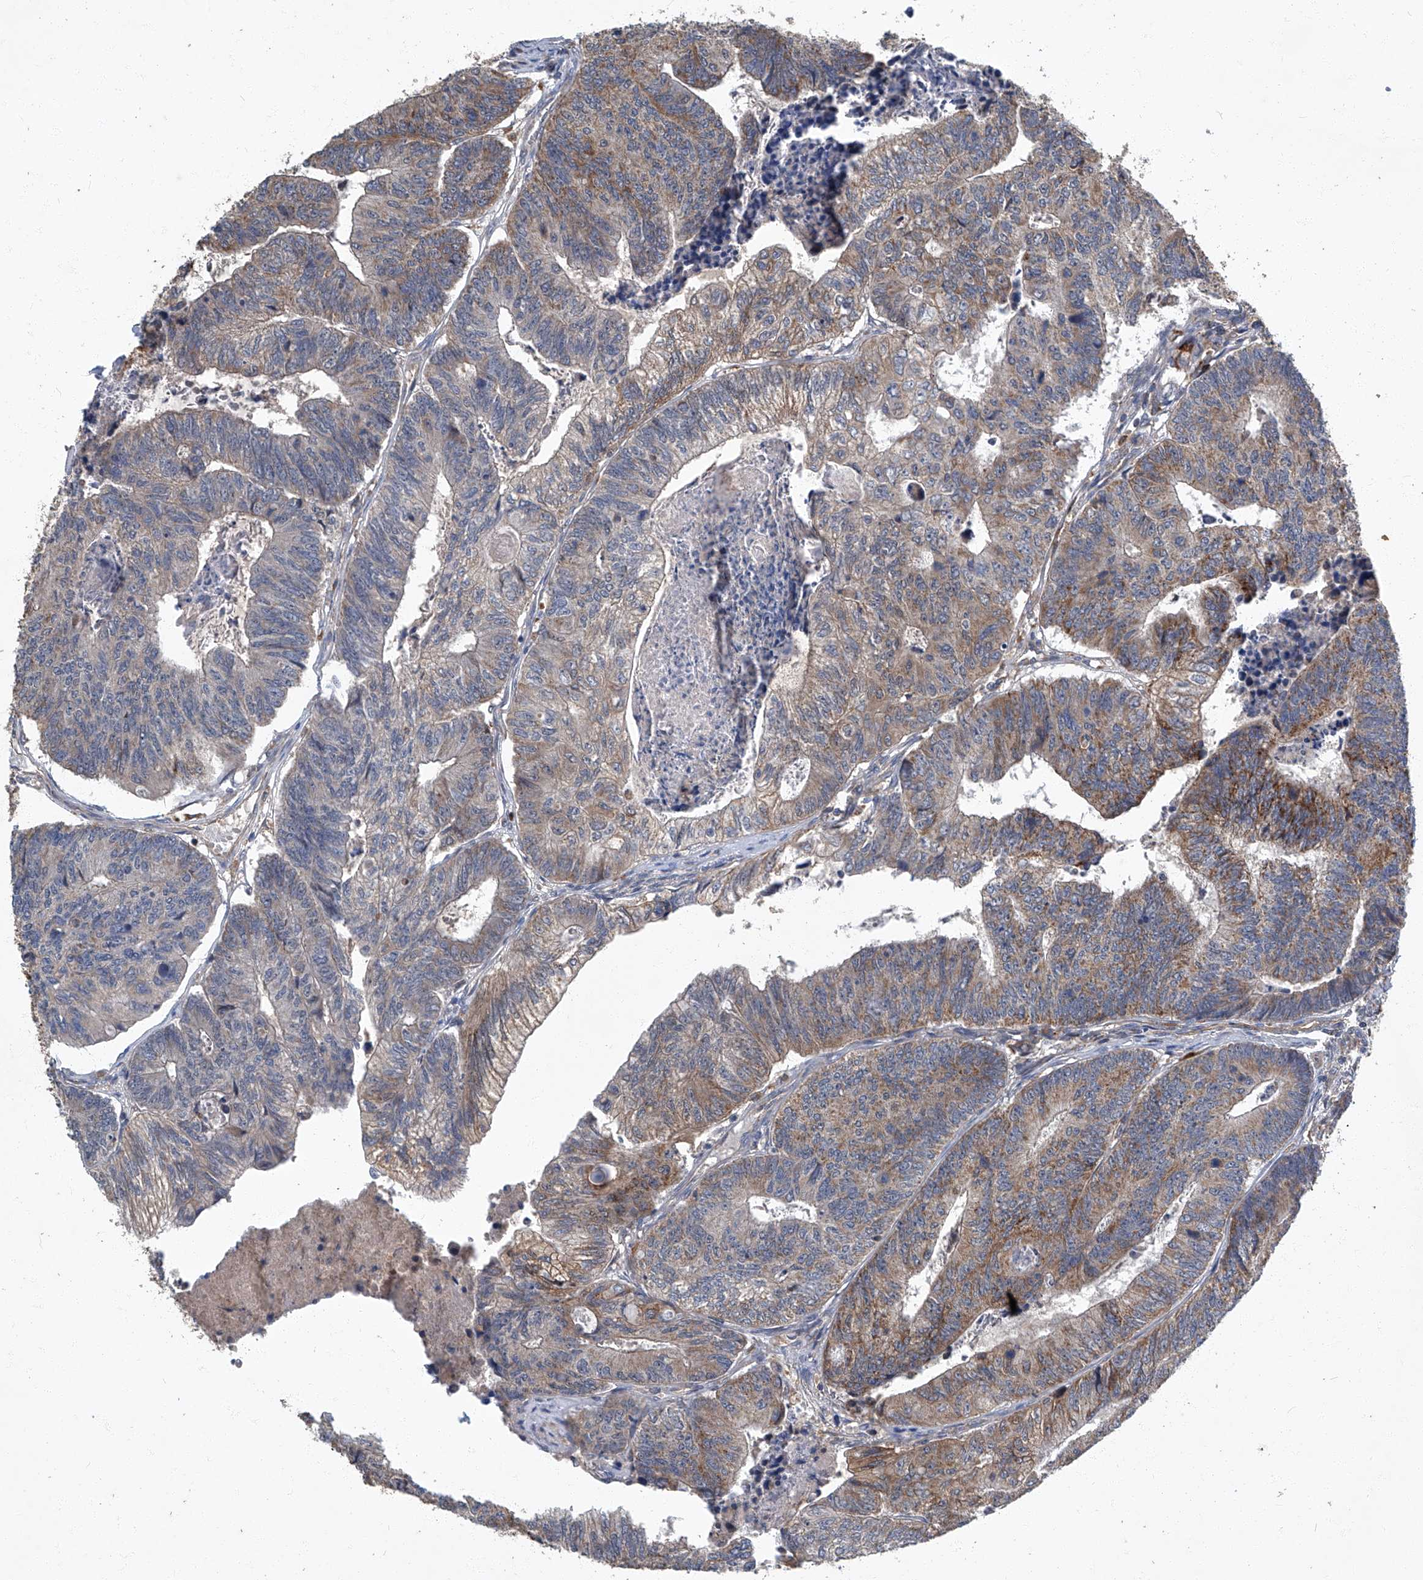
{"staining": {"intensity": "moderate", "quantity": "25%-75%", "location": "cytoplasmic/membranous"}, "tissue": "colorectal cancer", "cell_type": "Tumor cells", "image_type": "cancer", "snomed": [{"axis": "morphology", "description": "Adenocarcinoma, NOS"}, {"axis": "topography", "description": "Colon"}], "caption": "Adenocarcinoma (colorectal) stained for a protein (brown) displays moderate cytoplasmic/membranous positive staining in about 25%-75% of tumor cells.", "gene": "TNFRSF13B", "patient": {"sex": "female", "age": 67}}